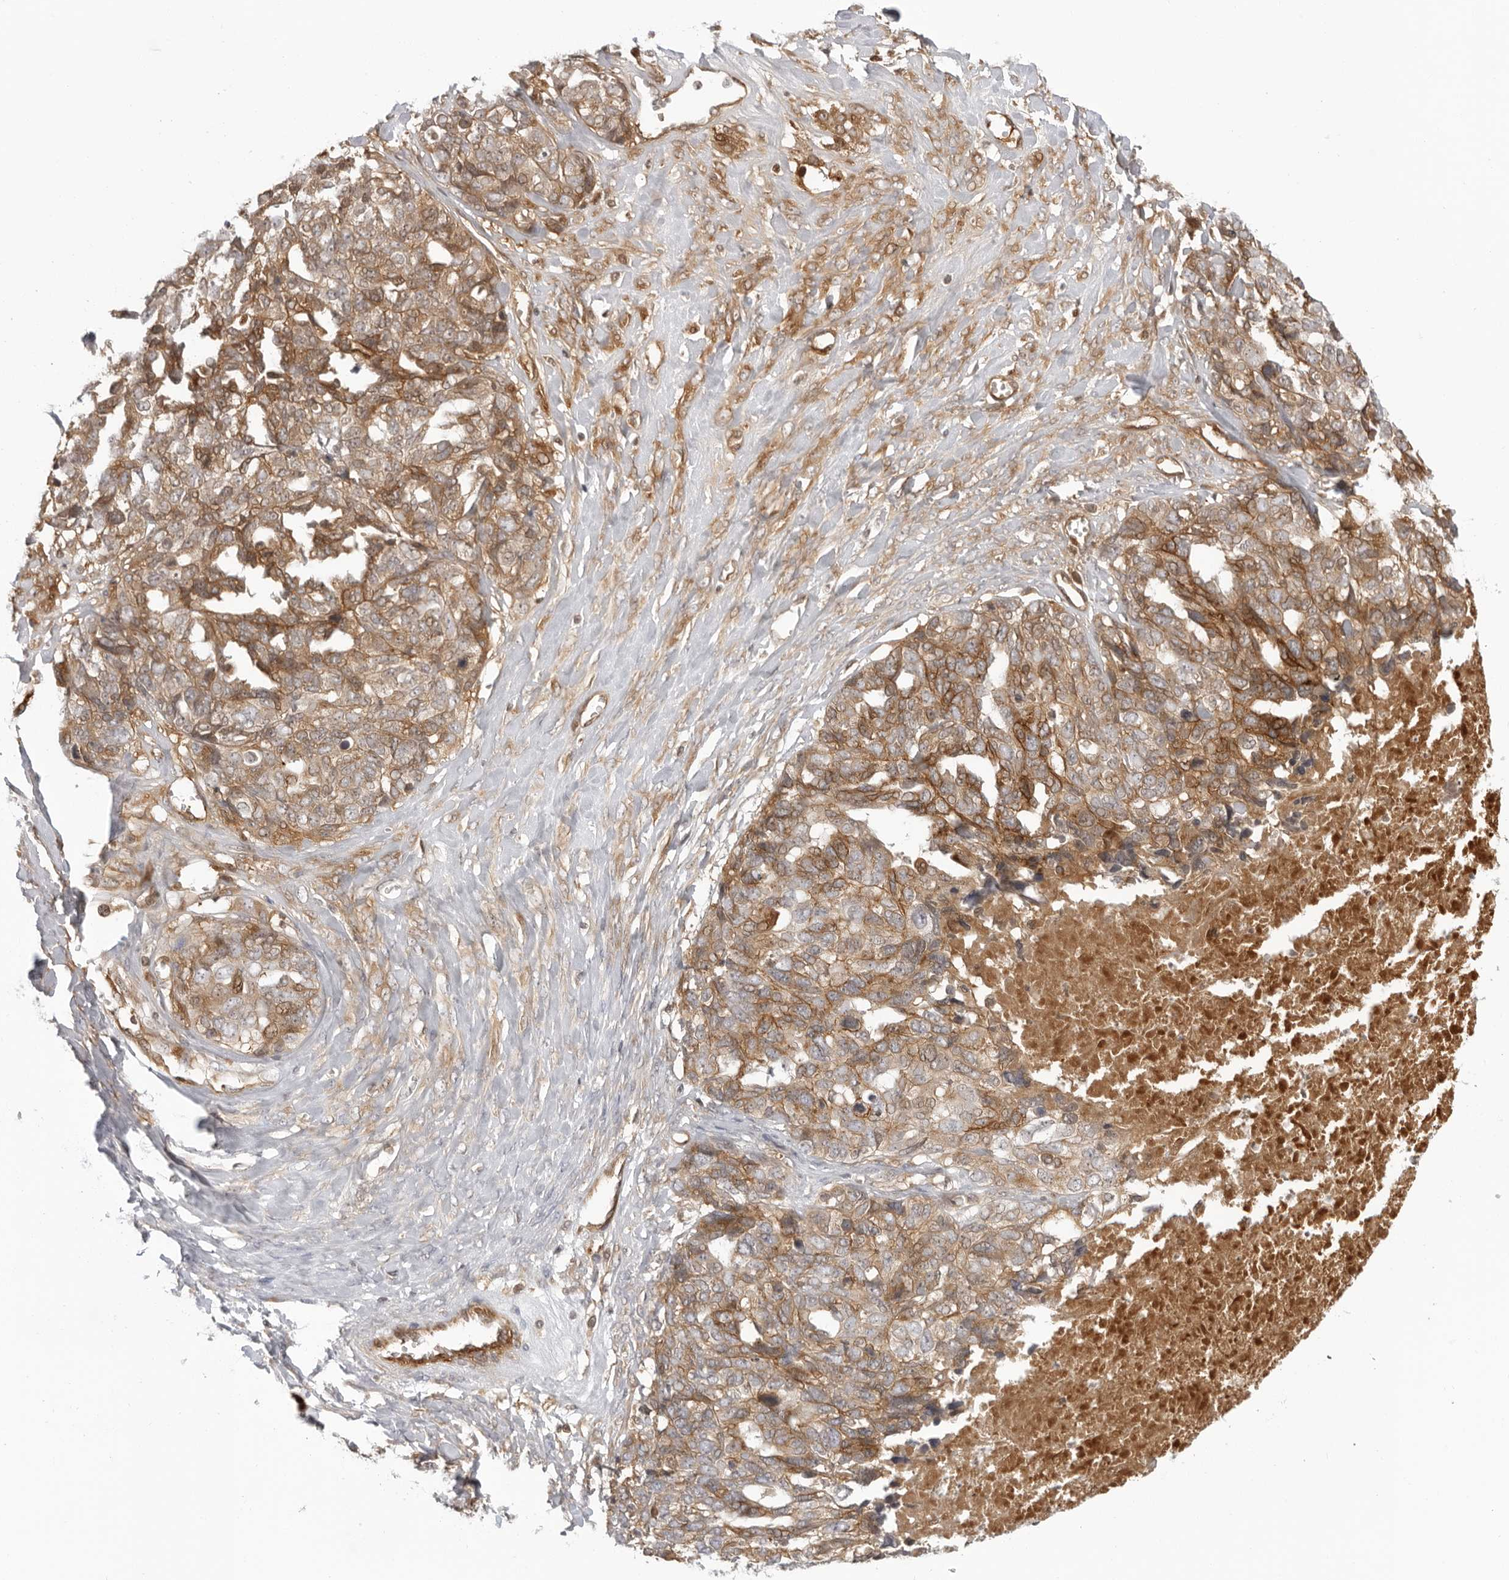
{"staining": {"intensity": "moderate", "quantity": ">75%", "location": "cytoplasmic/membranous"}, "tissue": "ovarian cancer", "cell_type": "Tumor cells", "image_type": "cancer", "snomed": [{"axis": "morphology", "description": "Cystadenocarcinoma, serous, NOS"}, {"axis": "topography", "description": "Ovary"}], "caption": "IHC micrograph of ovarian cancer (serous cystadenocarcinoma) stained for a protein (brown), which exhibits medium levels of moderate cytoplasmic/membranous staining in approximately >75% of tumor cells.", "gene": "SUGCT", "patient": {"sex": "female", "age": 79}}